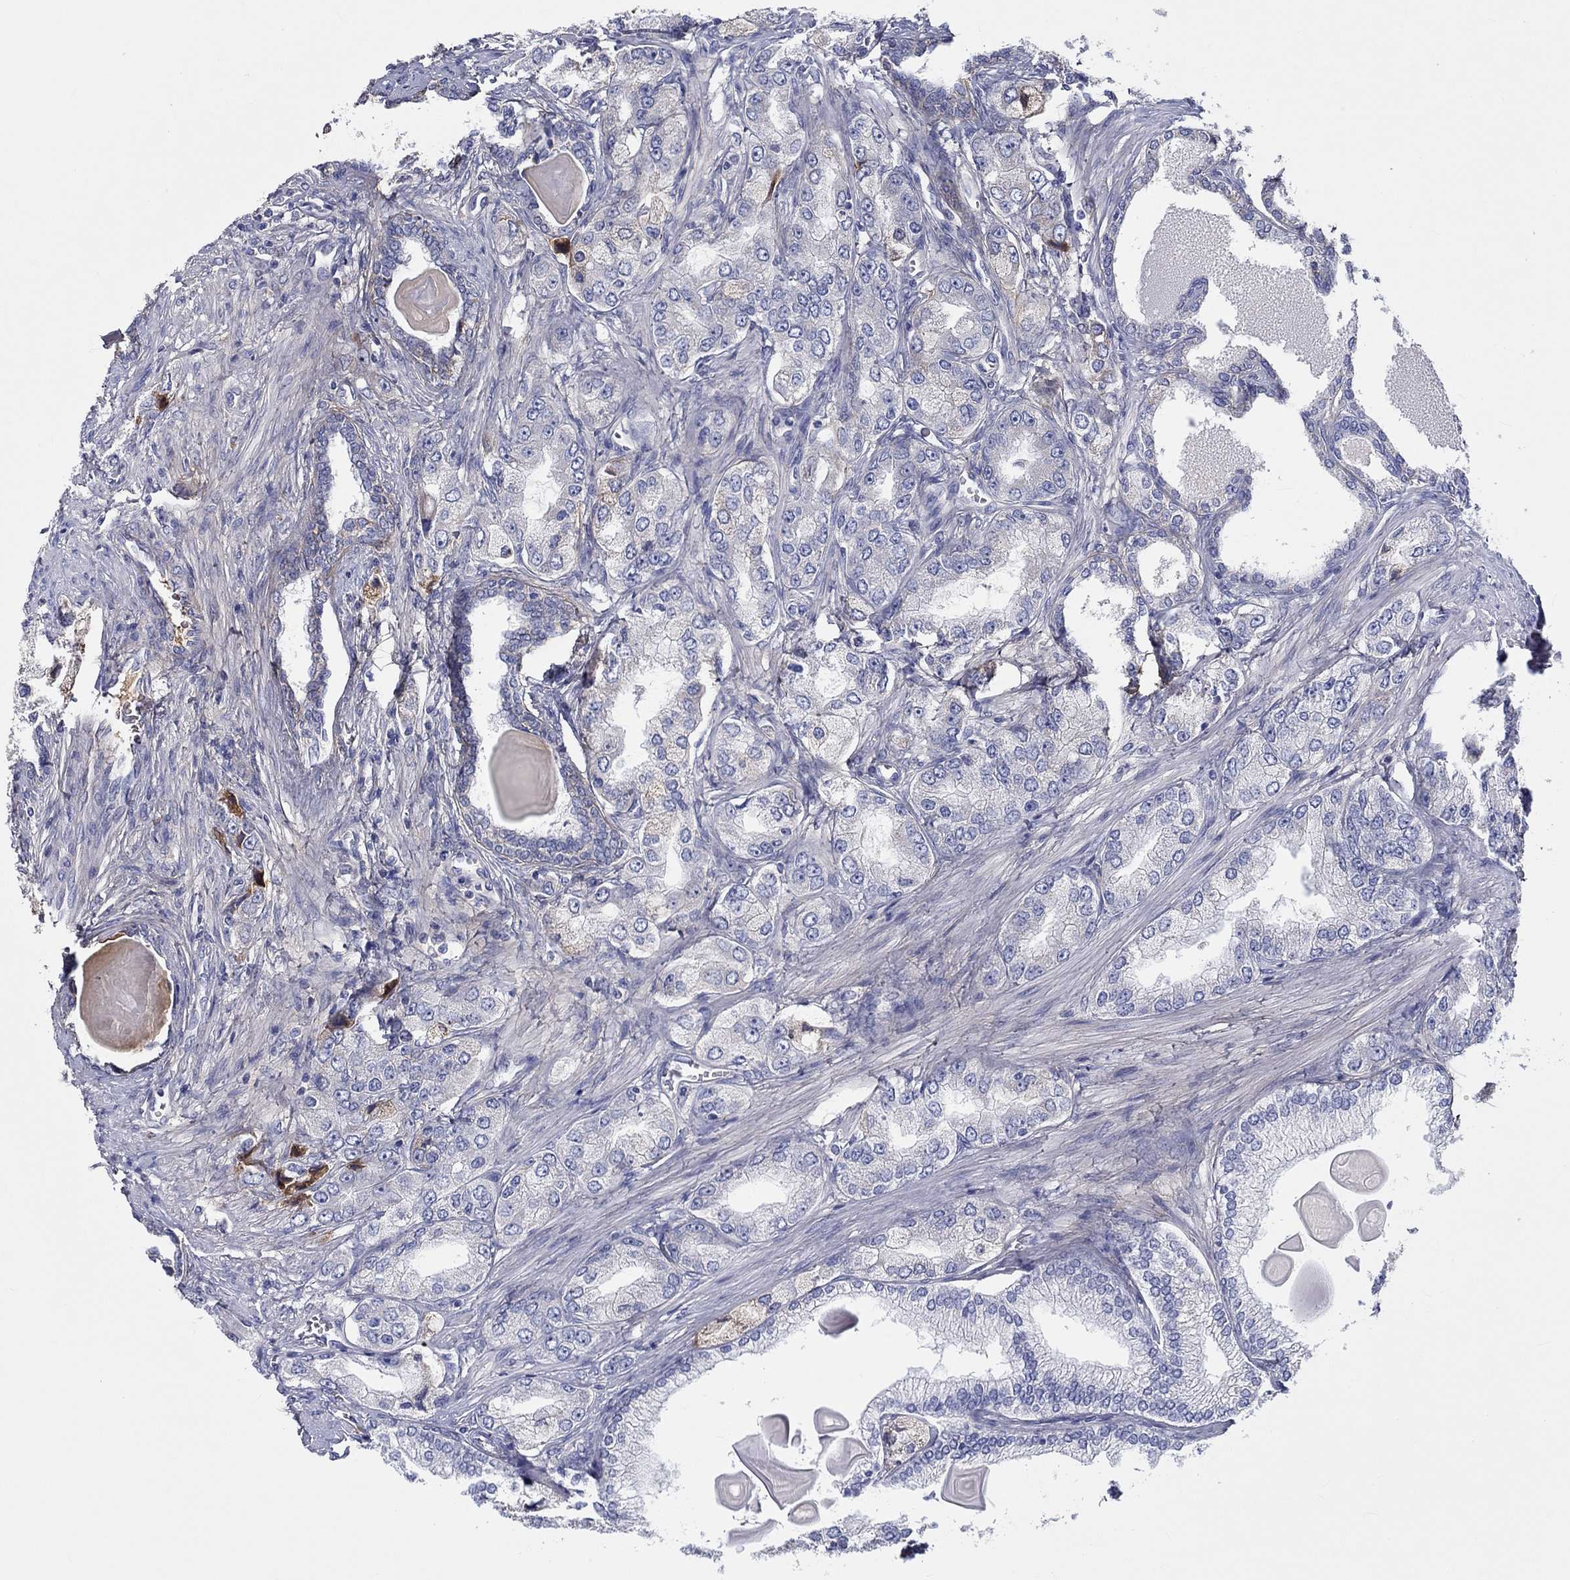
{"staining": {"intensity": "negative", "quantity": "none", "location": "none"}, "tissue": "prostate cancer", "cell_type": "Tumor cells", "image_type": "cancer", "snomed": [{"axis": "morphology", "description": "Adenocarcinoma, Low grade"}, {"axis": "topography", "description": "Prostate"}], "caption": "DAB (3,3'-diaminobenzidine) immunohistochemical staining of human prostate cancer displays no significant staining in tumor cells.", "gene": "TGFBI", "patient": {"sex": "male", "age": 69}}